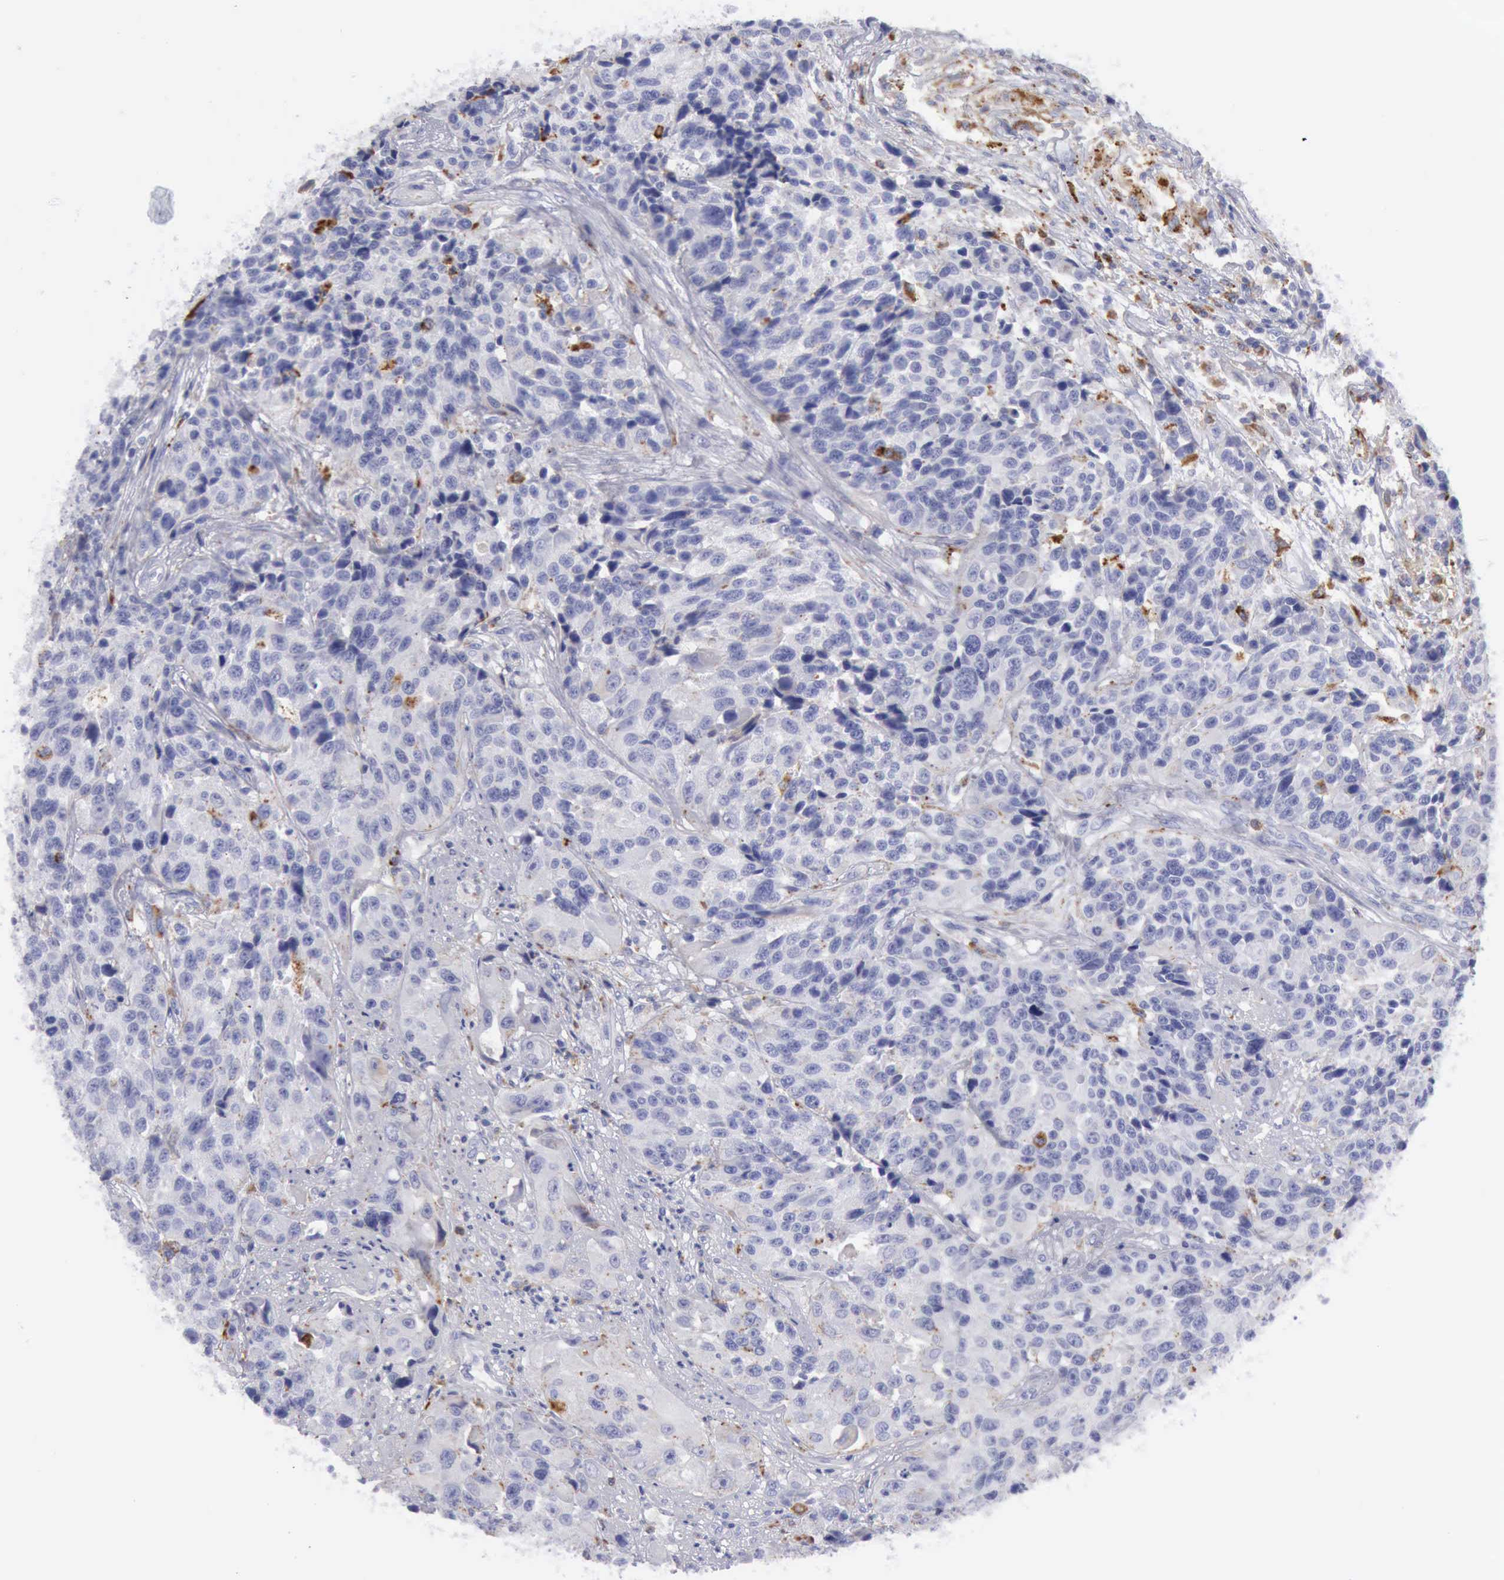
{"staining": {"intensity": "negative", "quantity": "none", "location": "none"}, "tissue": "urothelial cancer", "cell_type": "Tumor cells", "image_type": "cancer", "snomed": [{"axis": "morphology", "description": "Urothelial carcinoma, High grade"}, {"axis": "topography", "description": "Urinary bladder"}], "caption": "Immunohistochemical staining of high-grade urothelial carcinoma reveals no significant positivity in tumor cells.", "gene": "CTSS", "patient": {"sex": "female", "age": 81}}